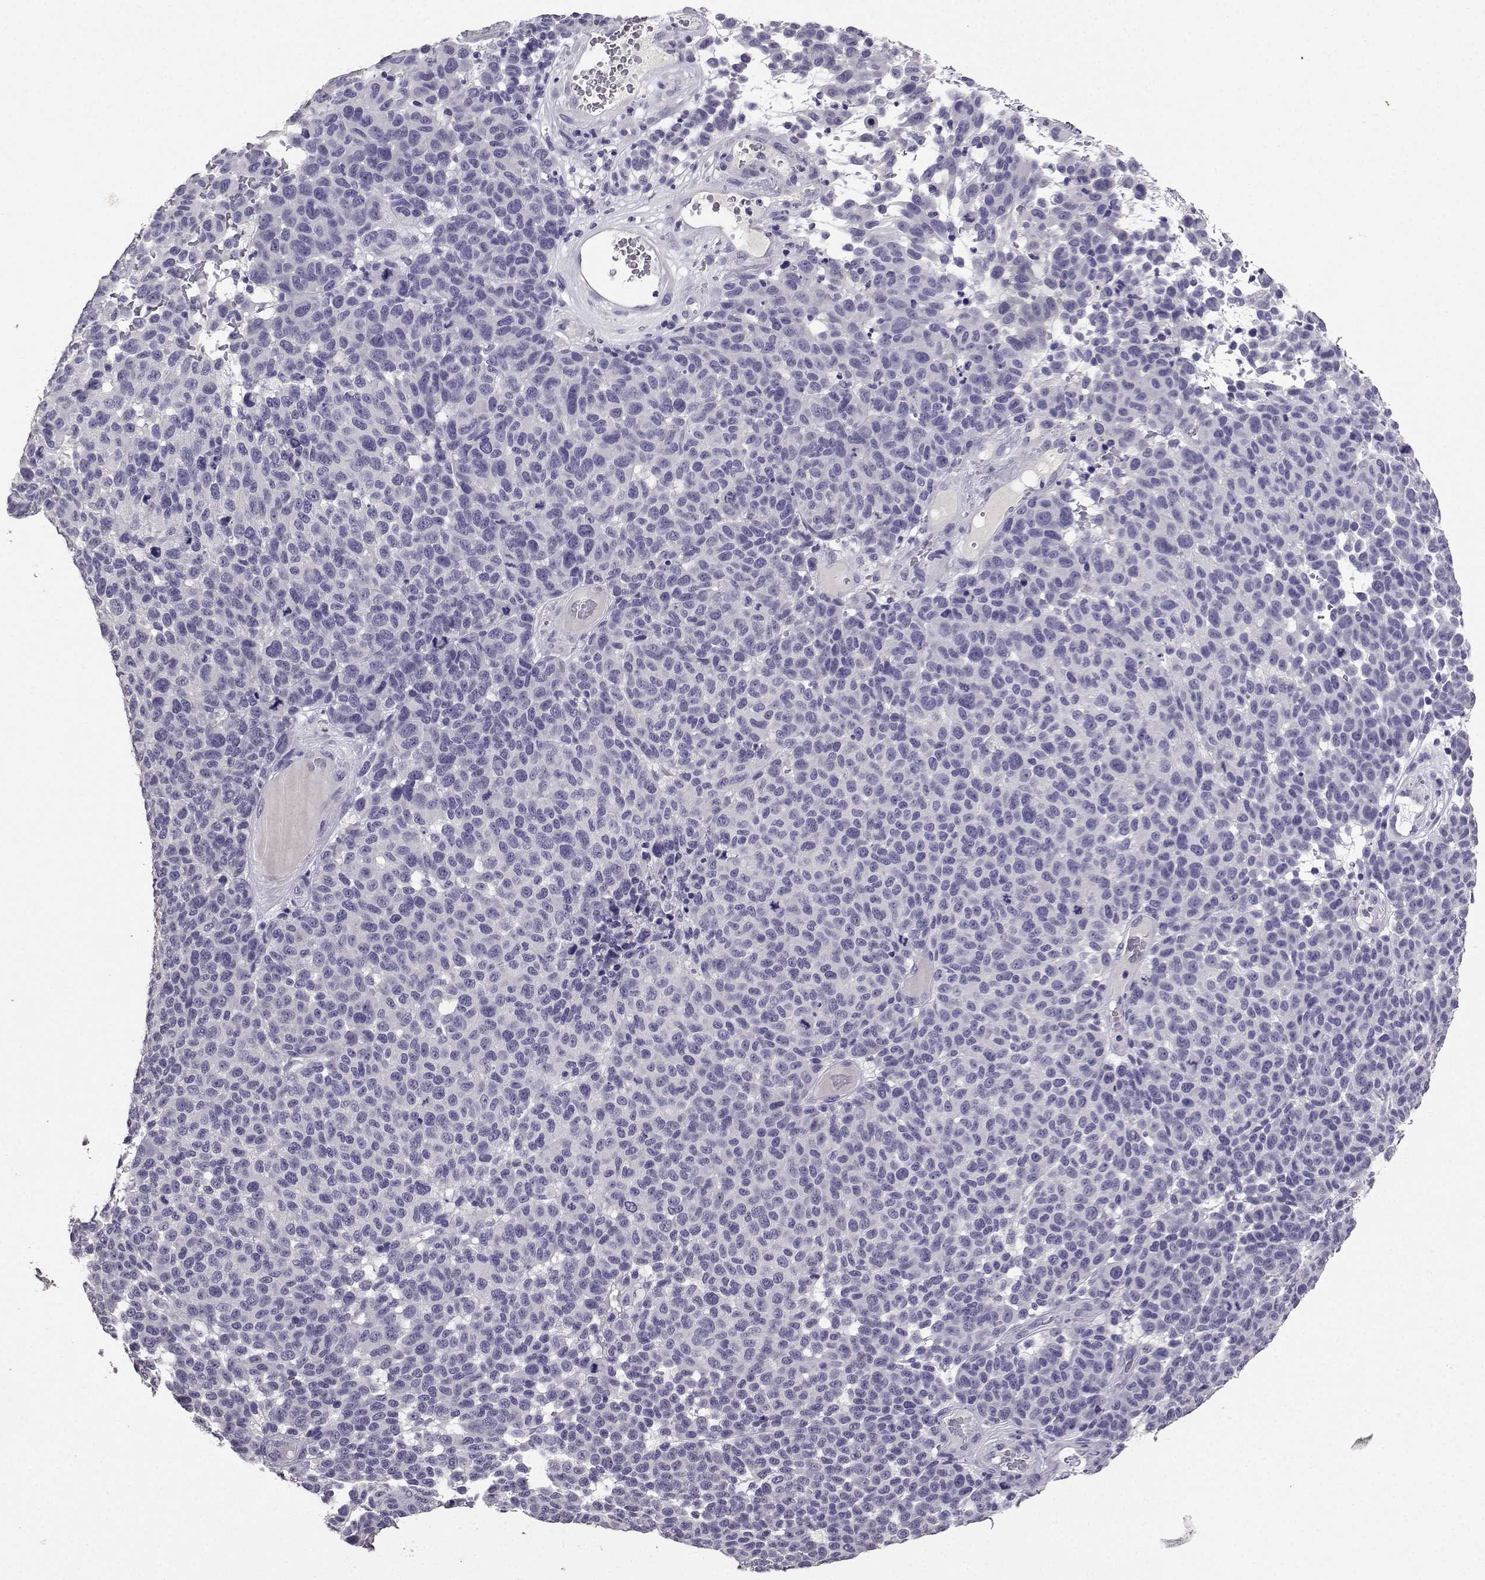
{"staining": {"intensity": "negative", "quantity": "none", "location": "none"}, "tissue": "melanoma", "cell_type": "Tumor cells", "image_type": "cancer", "snomed": [{"axis": "morphology", "description": "Malignant melanoma, NOS"}, {"axis": "topography", "description": "Skin"}], "caption": "The histopathology image displays no significant staining in tumor cells of melanoma.", "gene": "SPAG11B", "patient": {"sex": "male", "age": 59}}